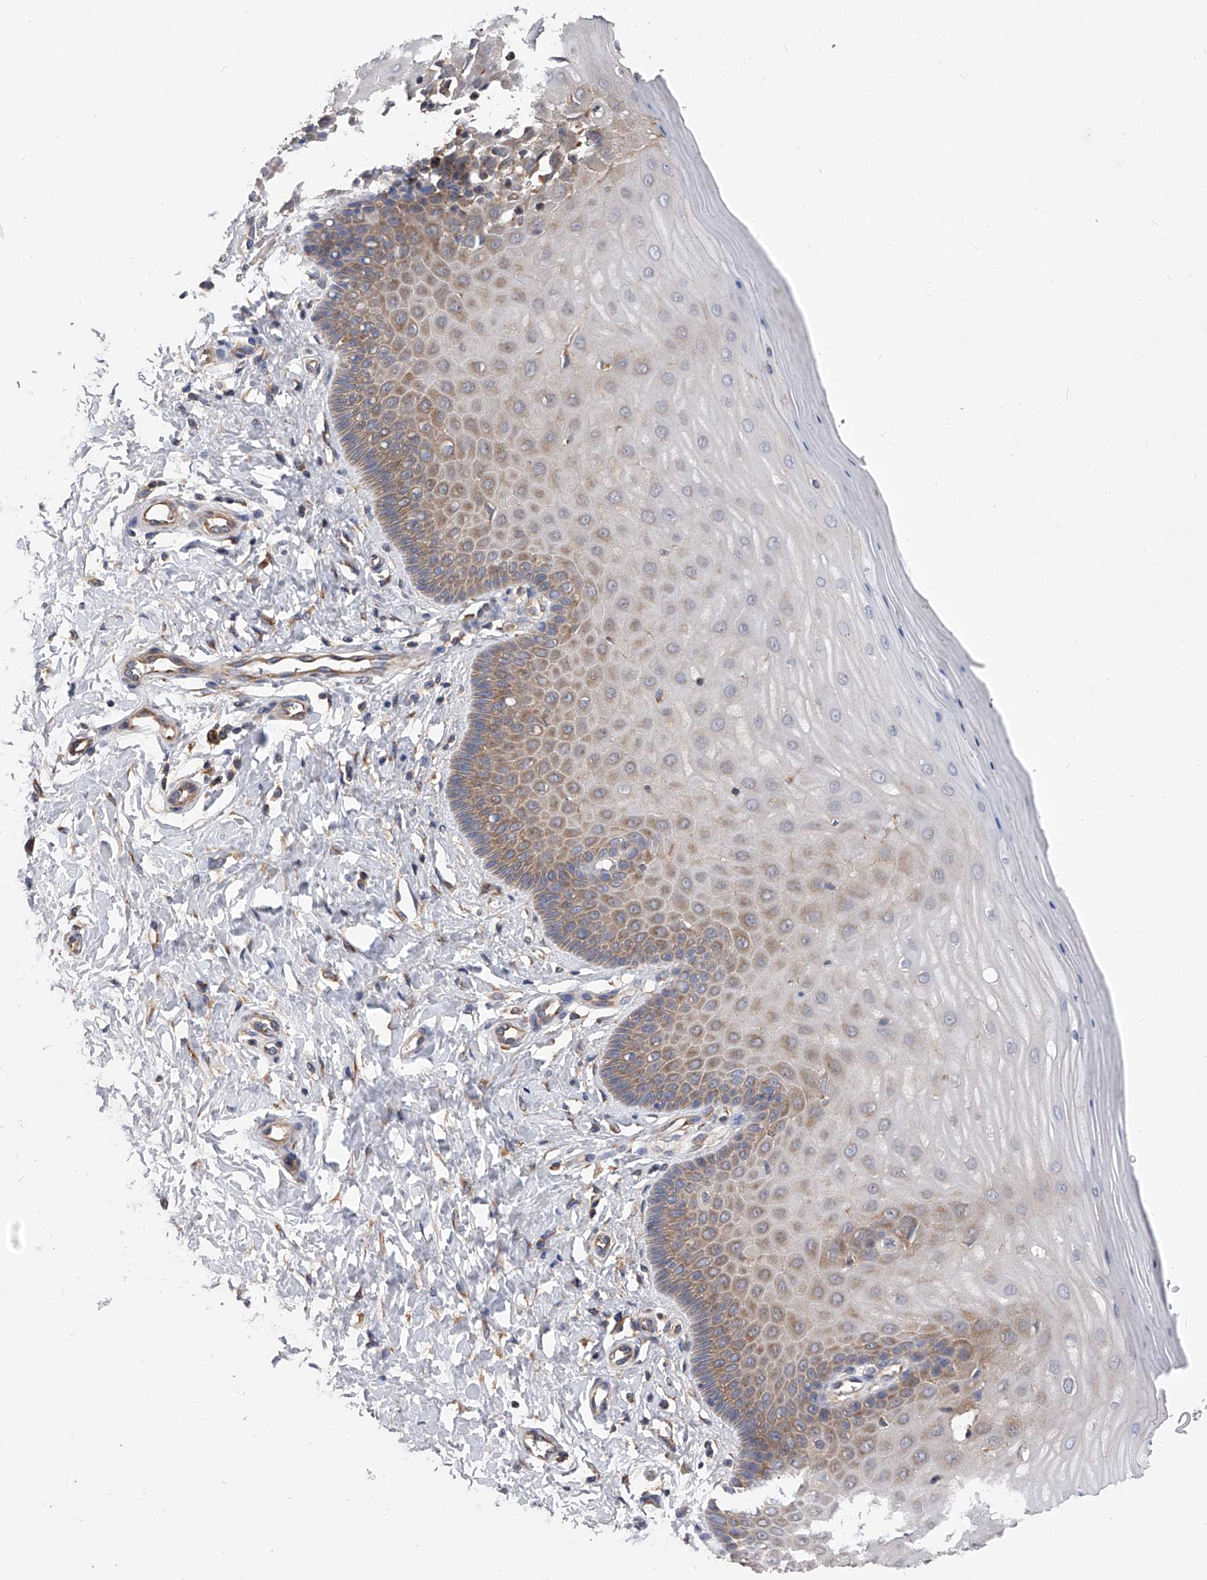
{"staining": {"intensity": "moderate", "quantity": ">75%", "location": "cytoplasmic/membranous"}, "tissue": "cervix", "cell_type": "Glandular cells", "image_type": "normal", "snomed": [{"axis": "morphology", "description": "Normal tissue, NOS"}, {"axis": "topography", "description": "Cervix"}], "caption": "Cervix stained with DAB (3,3'-diaminobenzidine) immunohistochemistry (IHC) reveals medium levels of moderate cytoplasmic/membranous positivity in about >75% of glandular cells. The protein of interest is stained brown, and the nuclei are stained in blue (DAB (3,3'-diaminobenzidine) IHC with brightfield microscopy, high magnification).", "gene": "CFAP410", "patient": {"sex": "female", "age": 55}}